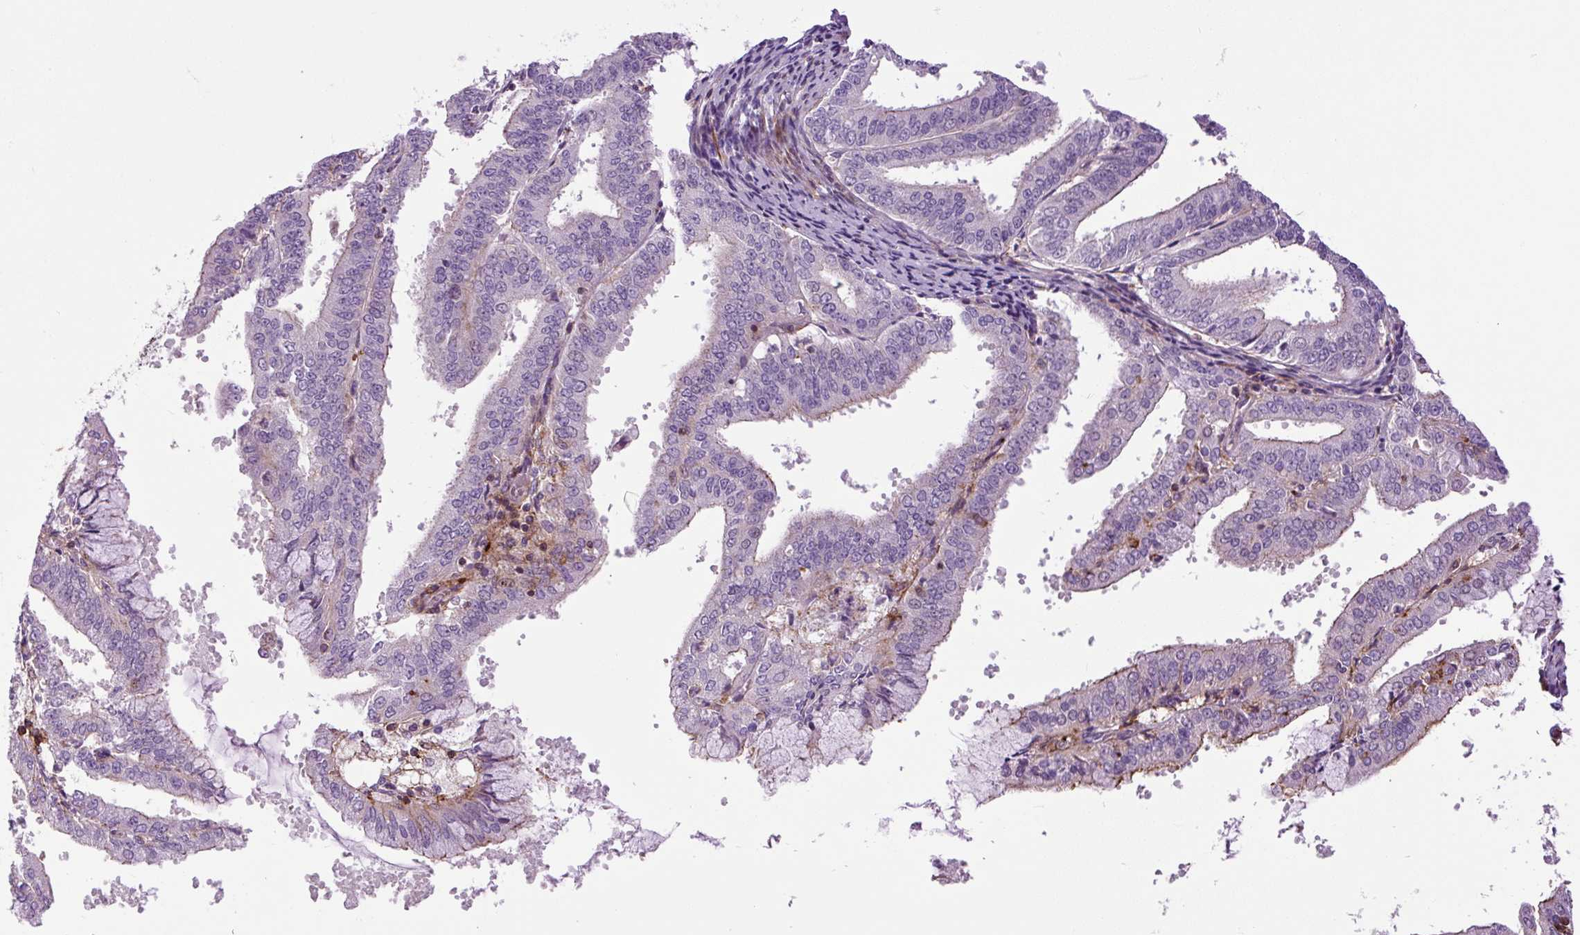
{"staining": {"intensity": "weak", "quantity": "<25%", "location": "cytoplasmic/membranous"}, "tissue": "endometrial cancer", "cell_type": "Tumor cells", "image_type": "cancer", "snomed": [{"axis": "morphology", "description": "Adenocarcinoma, NOS"}, {"axis": "topography", "description": "Endometrium"}], "caption": "This image is of endometrial adenocarcinoma stained with immunohistochemistry (IHC) to label a protein in brown with the nuclei are counter-stained blue. There is no staining in tumor cells.", "gene": "ZNF197", "patient": {"sex": "female", "age": 63}}